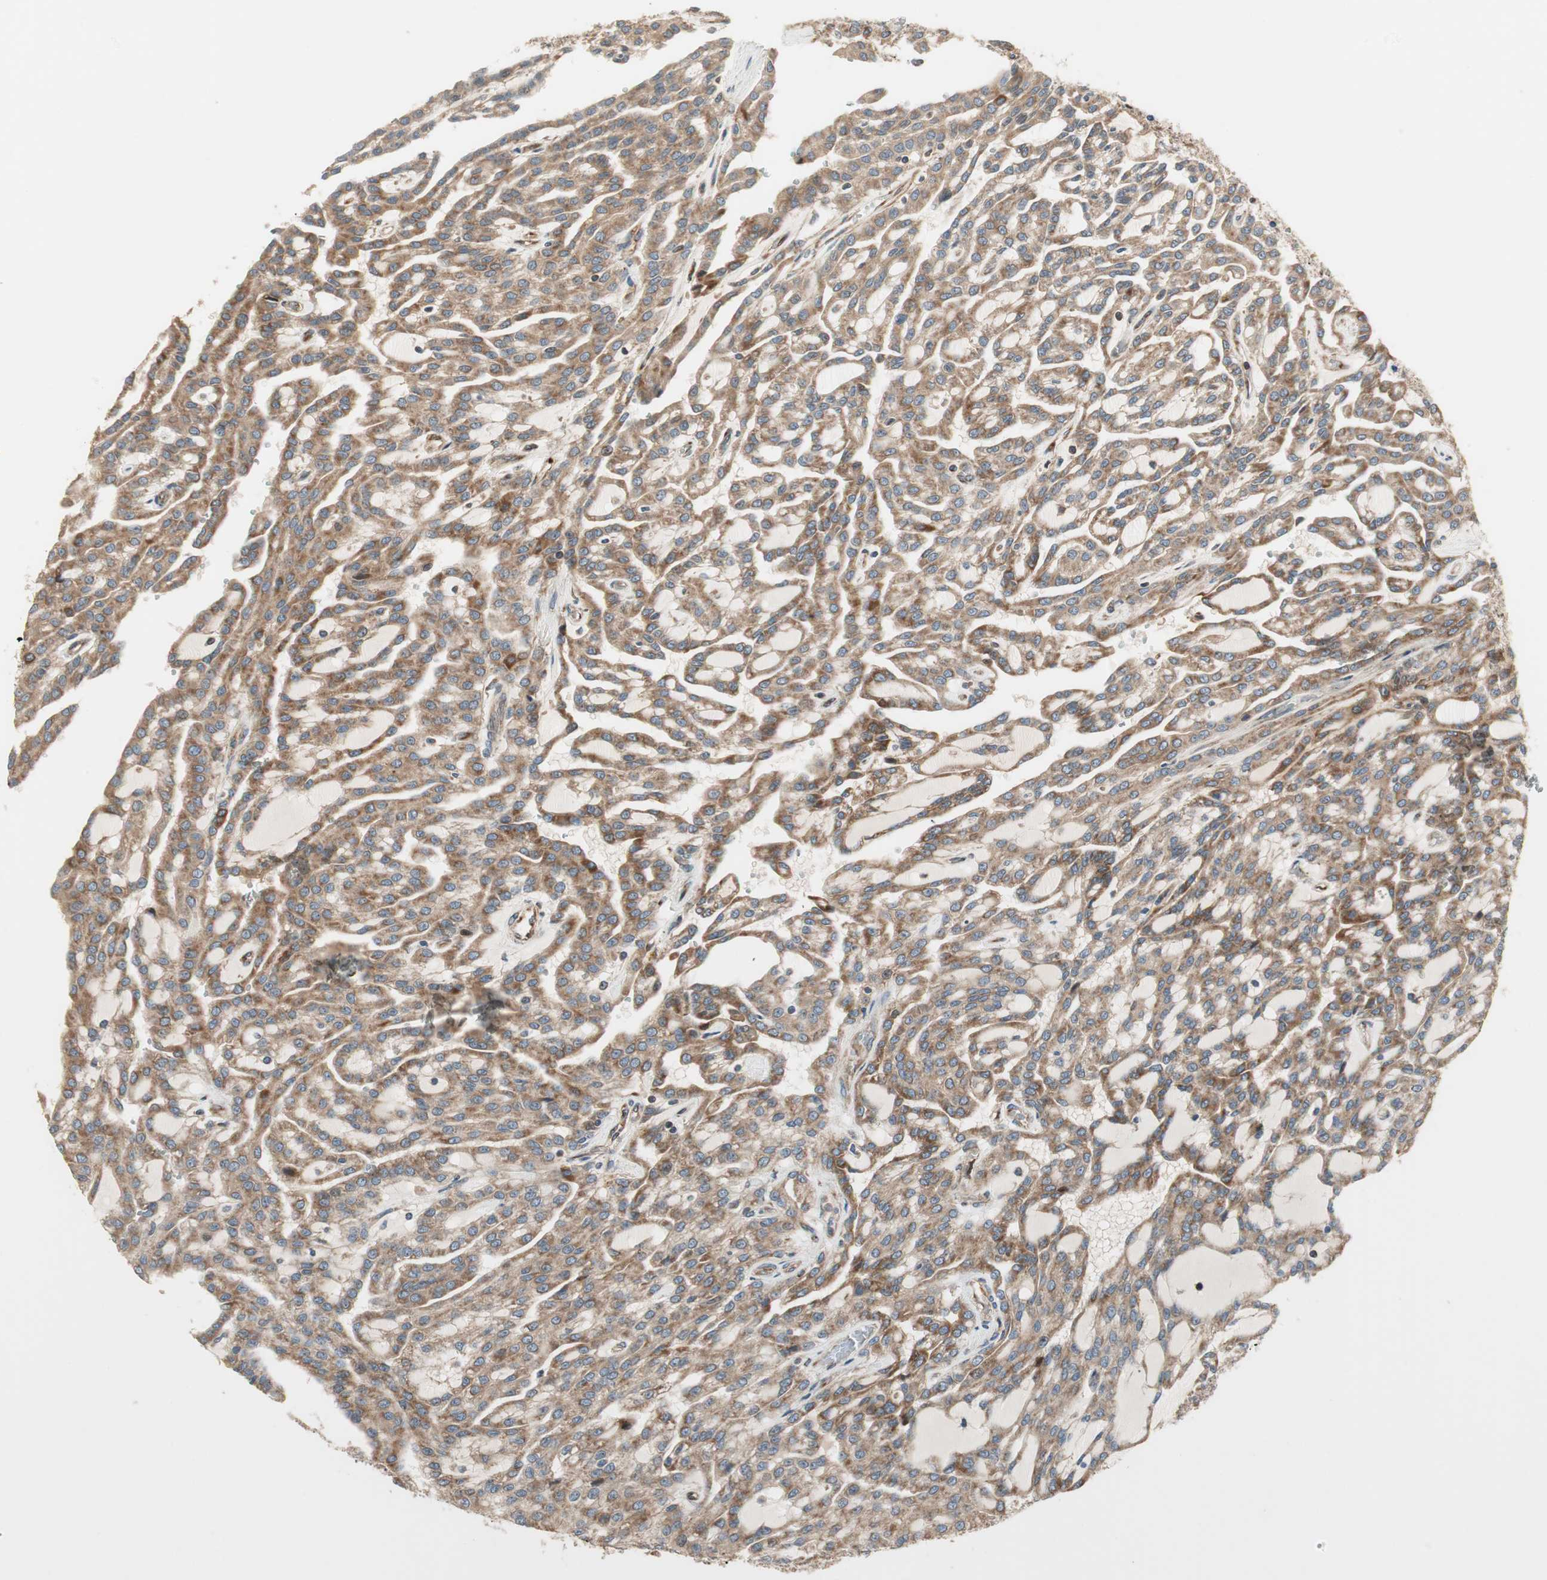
{"staining": {"intensity": "moderate", "quantity": ">75%", "location": "cytoplasmic/membranous"}, "tissue": "renal cancer", "cell_type": "Tumor cells", "image_type": "cancer", "snomed": [{"axis": "morphology", "description": "Adenocarcinoma, NOS"}, {"axis": "topography", "description": "Kidney"}], "caption": "Immunohistochemistry (IHC) micrograph of renal cancer stained for a protein (brown), which demonstrates medium levels of moderate cytoplasmic/membranous positivity in about >75% of tumor cells.", "gene": "CTTNBP2NL", "patient": {"sex": "male", "age": 63}}